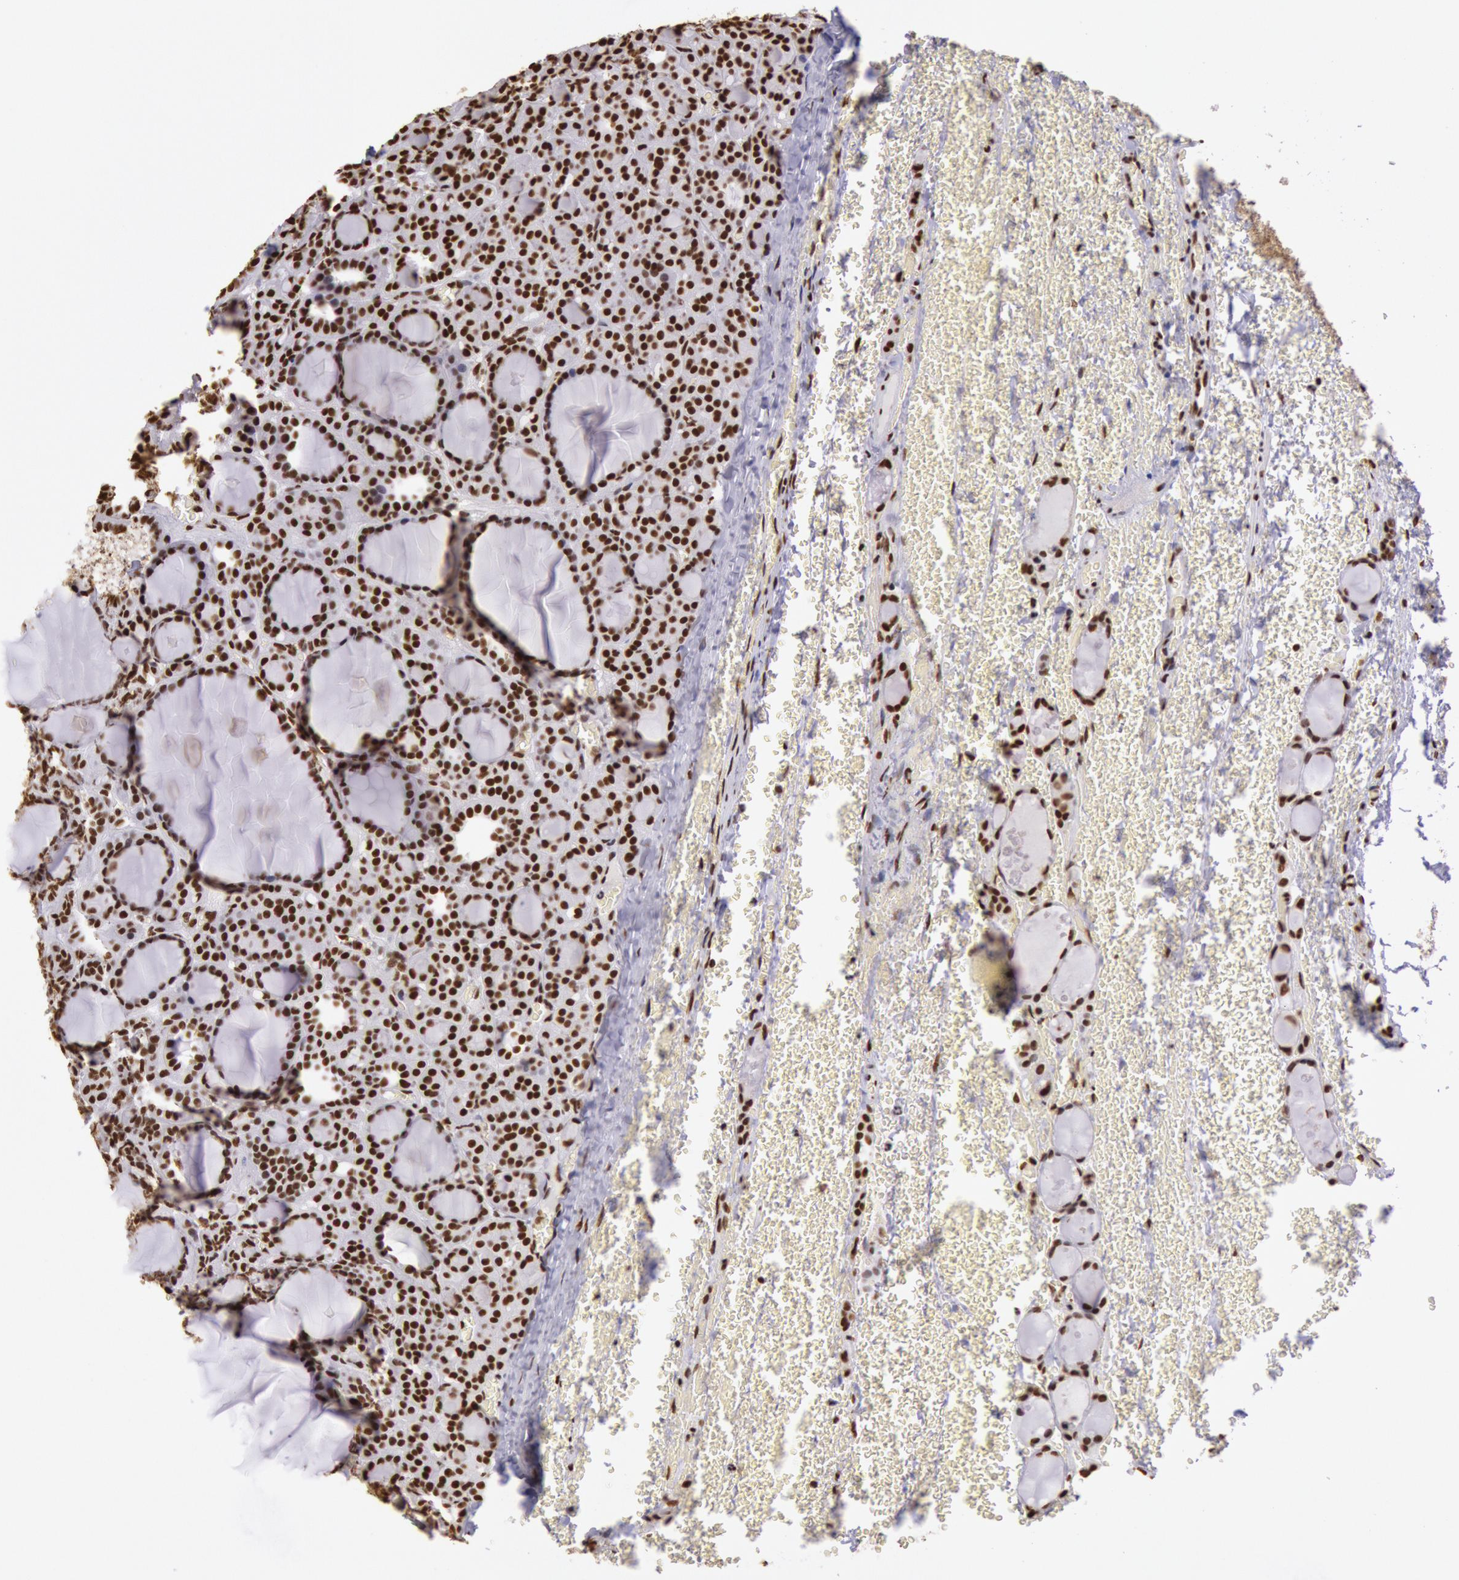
{"staining": {"intensity": "strong", "quantity": ">75%", "location": "nuclear"}, "tissue": "thyroid cancer", "cell_type": "Tumor cells", "image_type": "cancer", "snomed": [{"axis": "morphology", "description": "Follicular adenoma carcinoma, NOS"}, {"axis": "topography", "description": "Thyroid gland"}], "caption": "Human follicular adenoma carcinoma (thyroid) stained with a protein marker exhibits strong staining in tumor cells.", "gene": "HNRNPH2", "patient": {"sex": "female", "age": 71}}